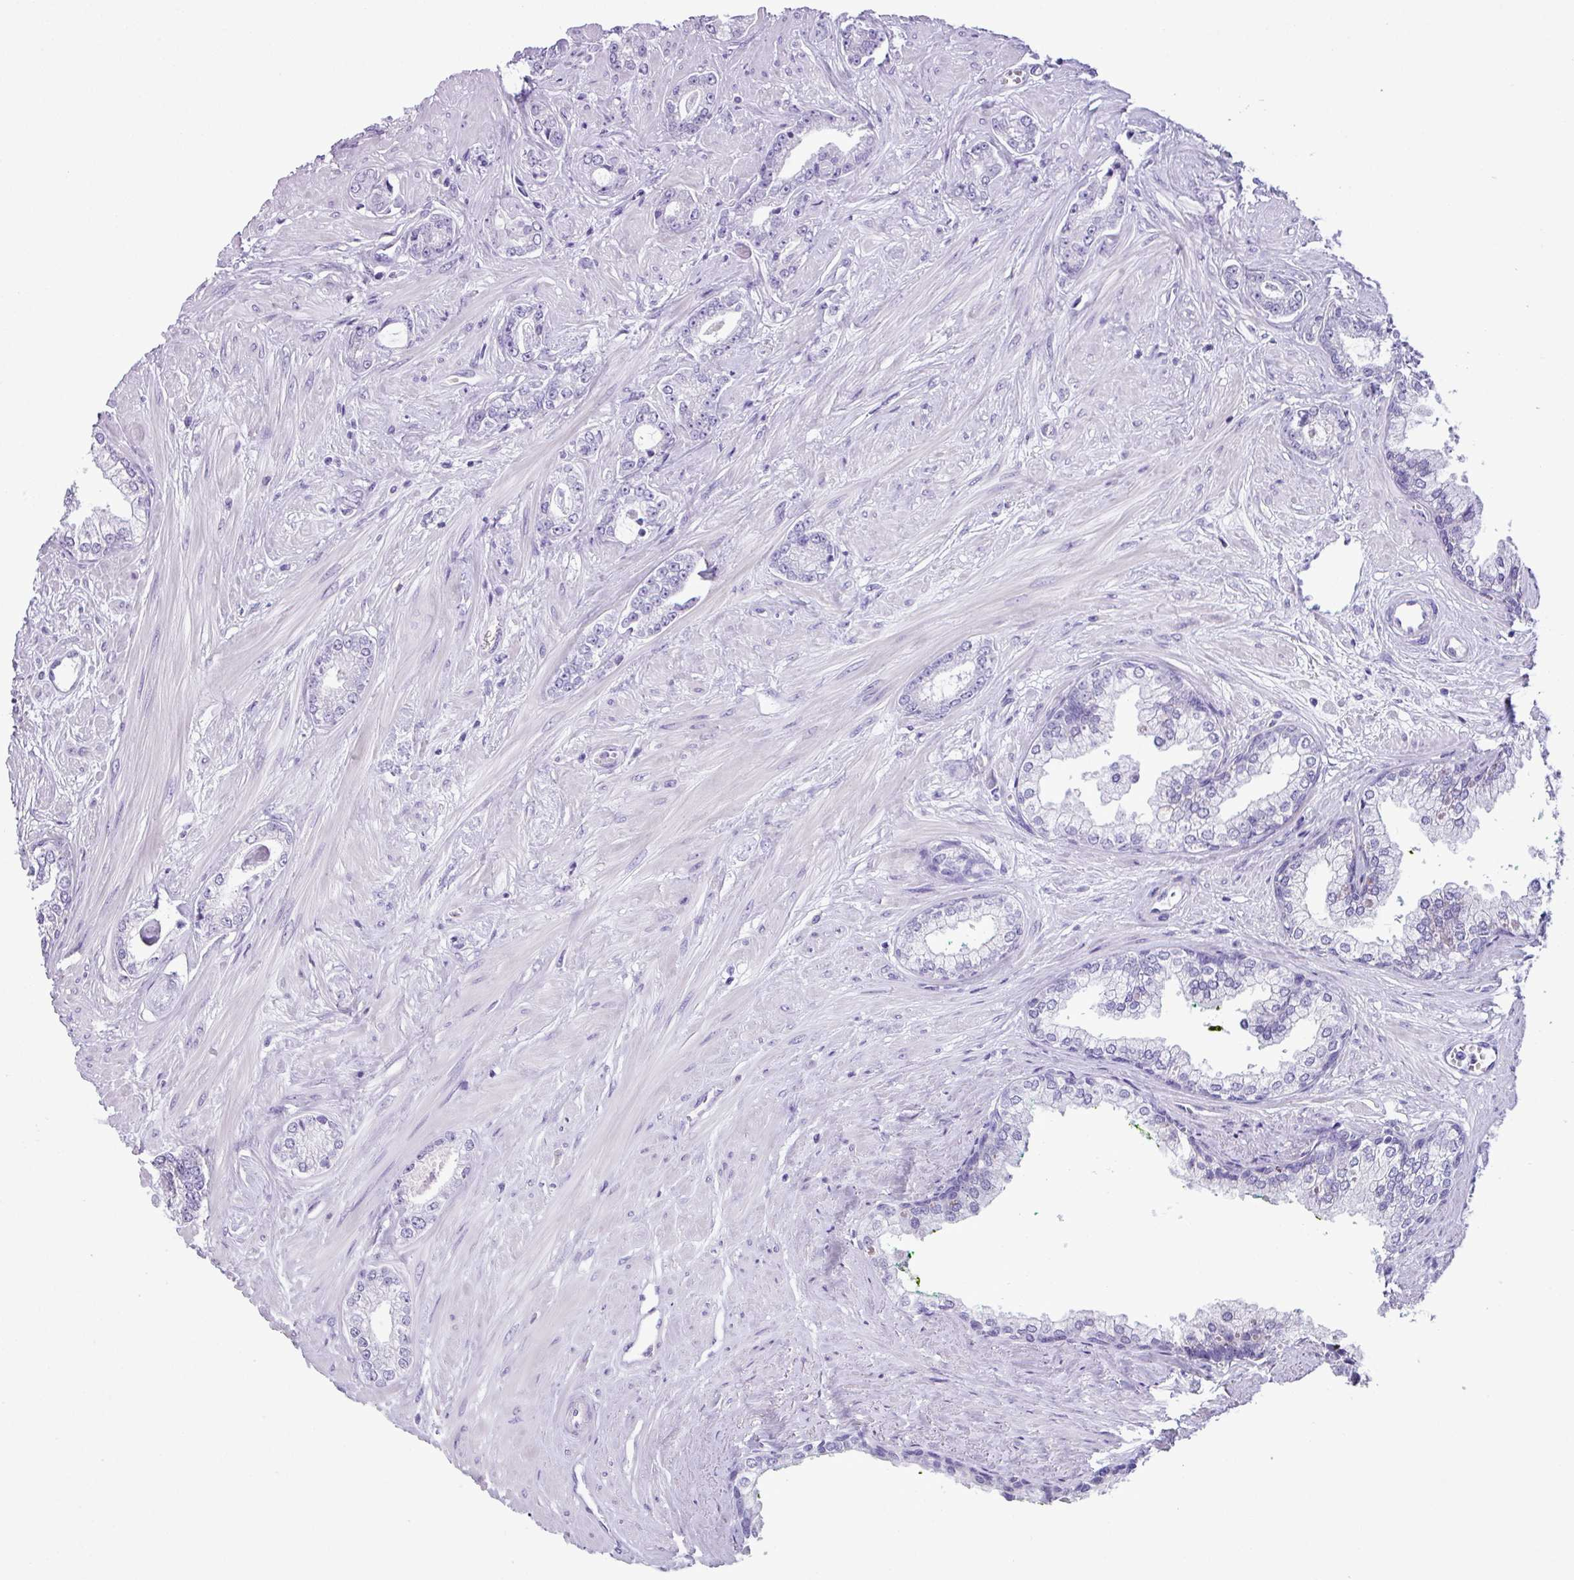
{"staining": {"intensity": "negative", "quantity": "none", "location": "none"}, "tissue": "prostate cancer", "cell_type": "Tumor cells", "image_type": "cancer", "snomed": [{"axis": "morphology", "description": "Adenocarcinoma, Low grade"}, {"axis": "topography", "description": "Prostate"}], "caption": "Tumor cells show no significant positivity in prostate cancer.", "gene": "AGO3", "patient": {"sex": "male", "age": 60}}